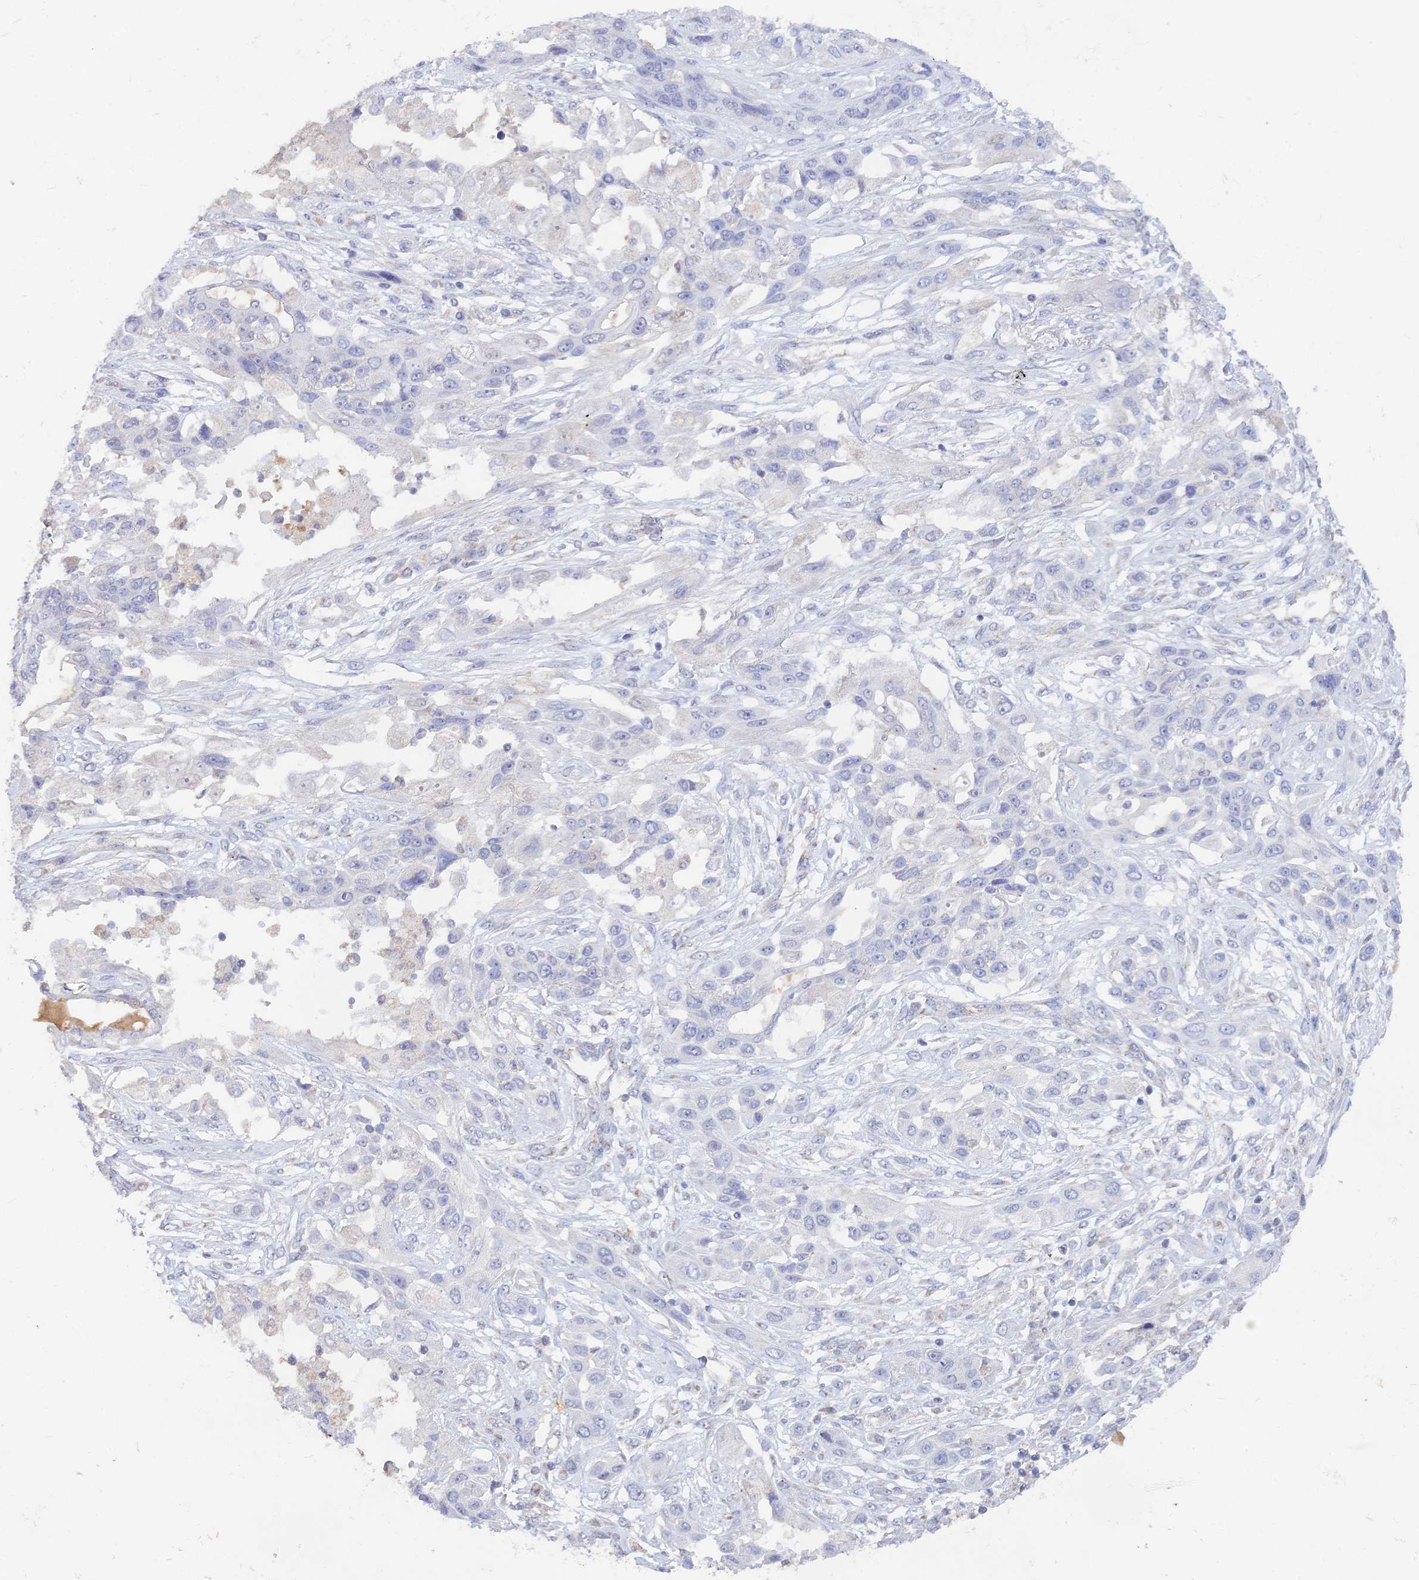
{"staining": {"intensity": "negative", "quantity": "none", "location": "none"}, "tissue": "lung cancer", "cell_type": "Tumor cells", "image_type": "cancer", "snomed": [{"axis": "morphology", "description": "Squamous cell carcinoma, NOS"}, {"axis": "topography", "description": "Lung"}], "caption": "IHC of lung cancer (squamous cell carcinoma) exhibits no staining in tumor cells.", "gene": "LRIF1", "patient": {"sex": "female", "age": 70}}